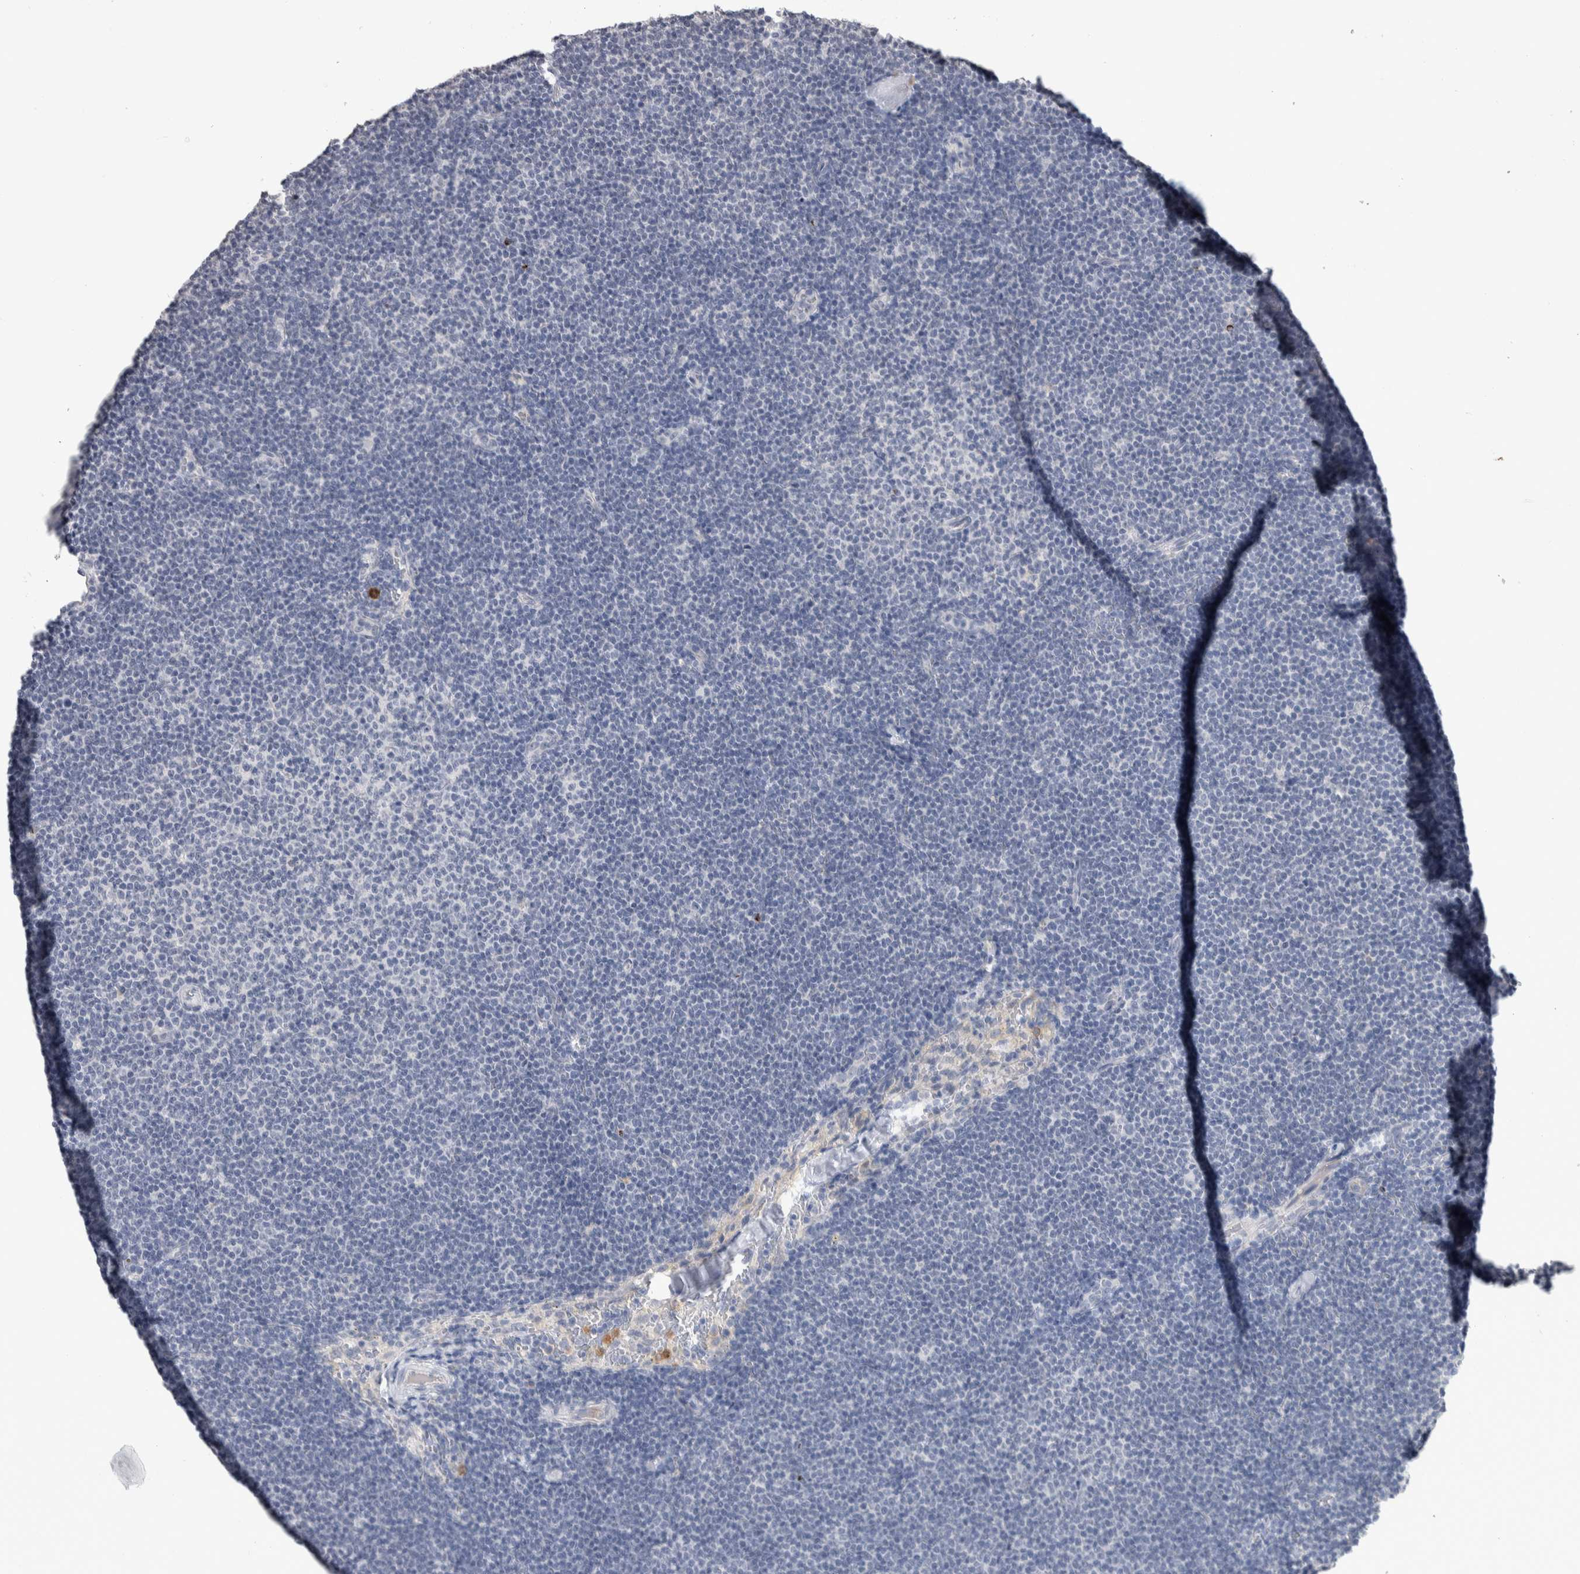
{"staining": {"intensity": "negative", "quantity": "none", "location": "none"}, "tissue": "lymphoma", "cell_type": "Tumor cells", "image_type": "cancer", "snomed": [{"axis": "morphology", "description": "Malignant lymphoma, non-Hodgkin's type, Low grade"}, {"axis": "topography", "description": "Lymph node"}], "caption": "The histopathology image reveals no staining of tumor cells in lymphoma.", "gene": "TMEM102", "patient": {"sex": "female", "age": 53}}